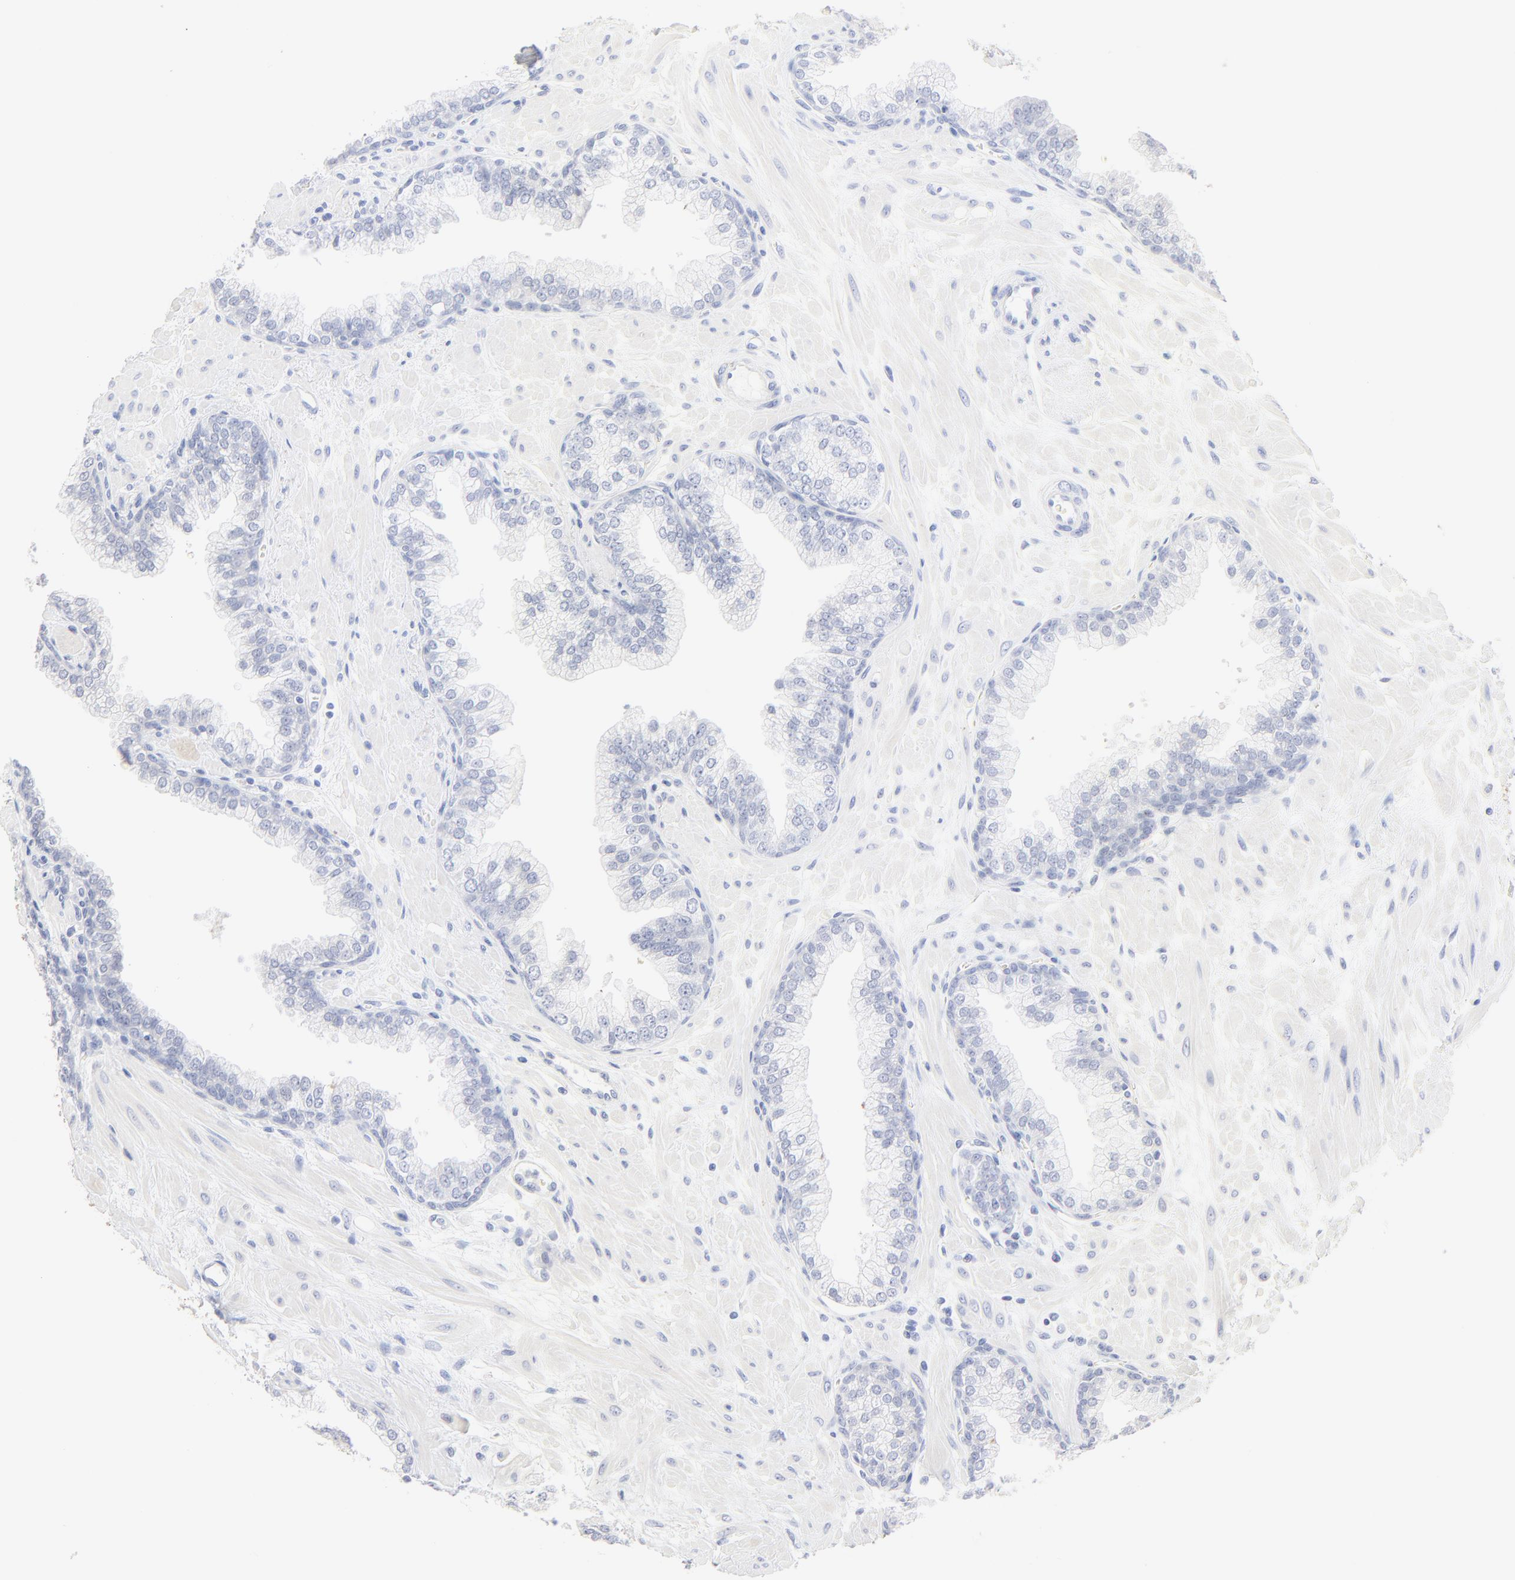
{"staining": {"intensity": "negative", "quantity": "none", "location": "none"}, "tissue": "prostate", "cell_type": "Glandular cells", "image_type": "normal", "snomed": [{"axis": "morphology", "description": "Normal tissue, NOS"}, {"axis": "topography", "description": "Prostate"}], "caption": "Immunohistochemistry (IHC) photomicrograph of benign prostate: human prostate stained with DAB shows no significant protein staining in glandular cells.", "gene": "ONECUT1", "patient": {"sex": "male", "age": 60}}